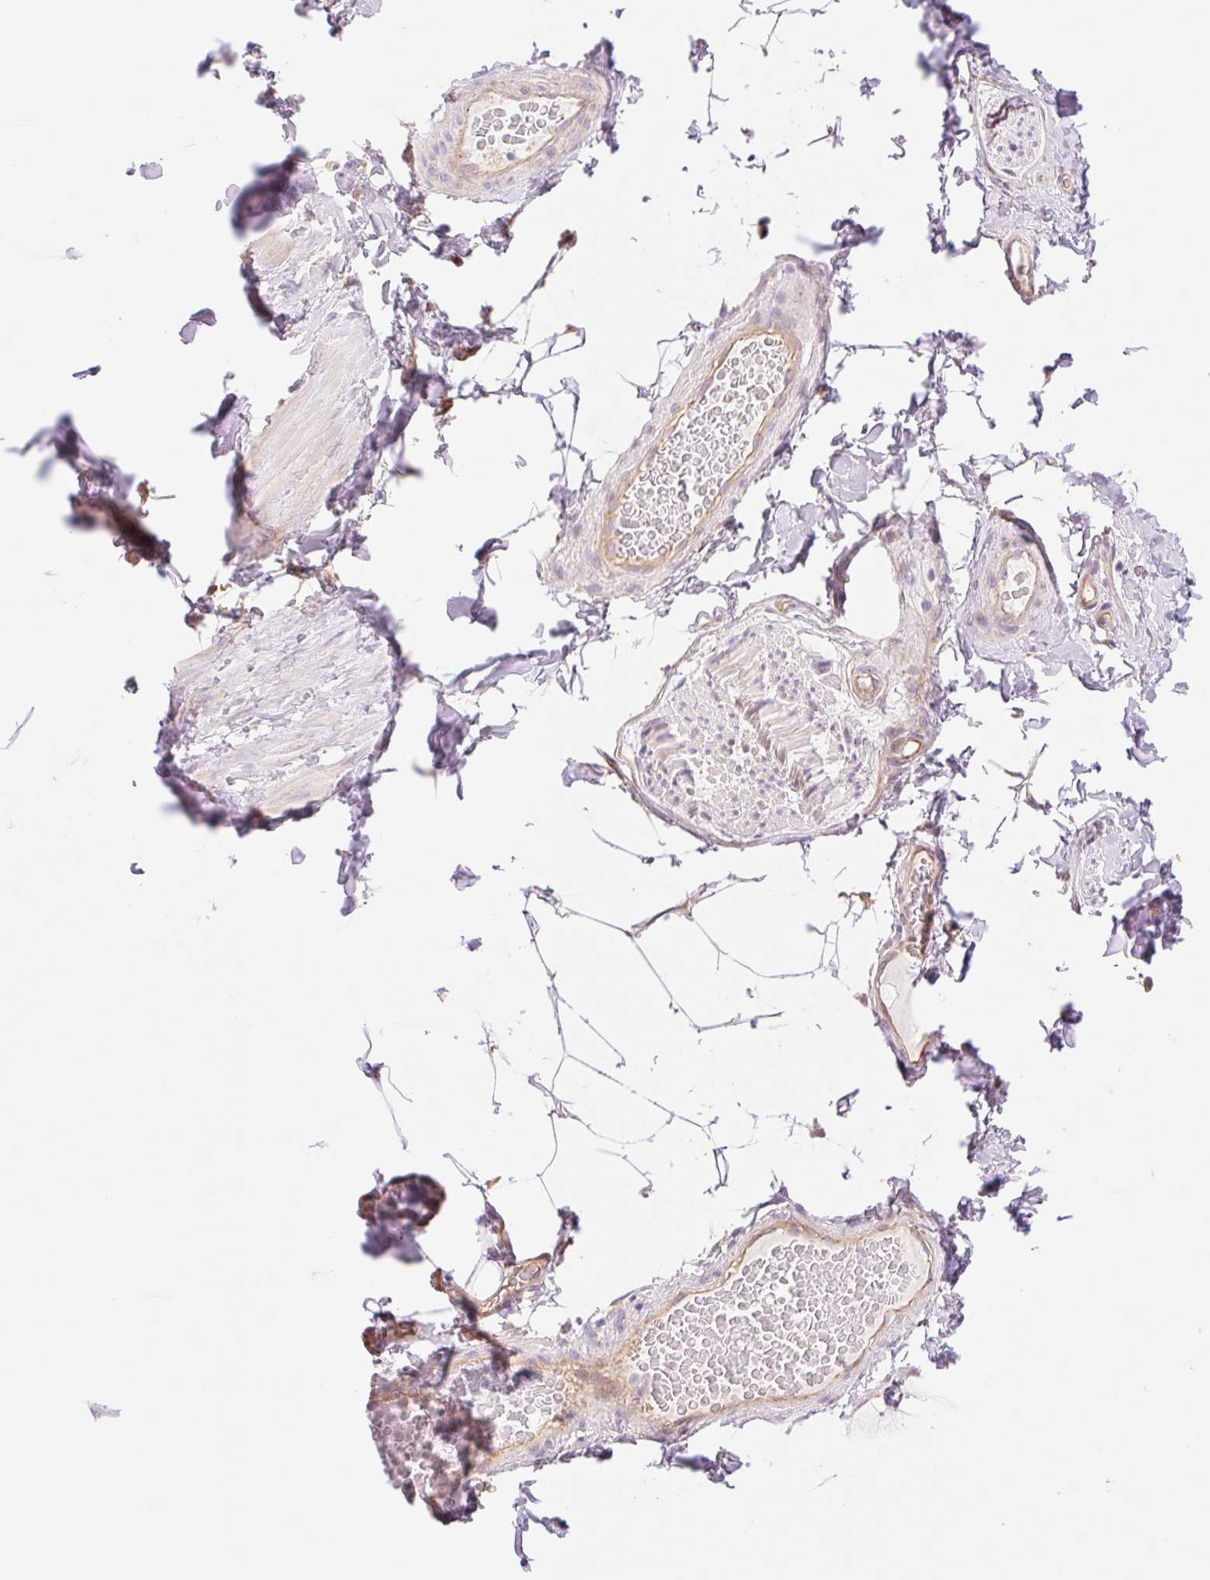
{"staining": {"intensity": "negative", "quantity": "none", "location": "none"}, "tissue": "adipose tissue", "cell_type": "Adipocytes", "image_type": "normal", "snomed": [{"axis": "morphology", "description": "Normal tissue, NOS"}, {"axis": "topography", "description": "Vascular tissue"}, {"axis": "topography", "description": "Peripheral nerve tissue"}], "caption": "Human adipose tissue stained for a protein using immunohistochemistry demonstrates no staining in adipocytes.", "gene": "NLRP5", "patient": {"sex": "male", "age": 41}}